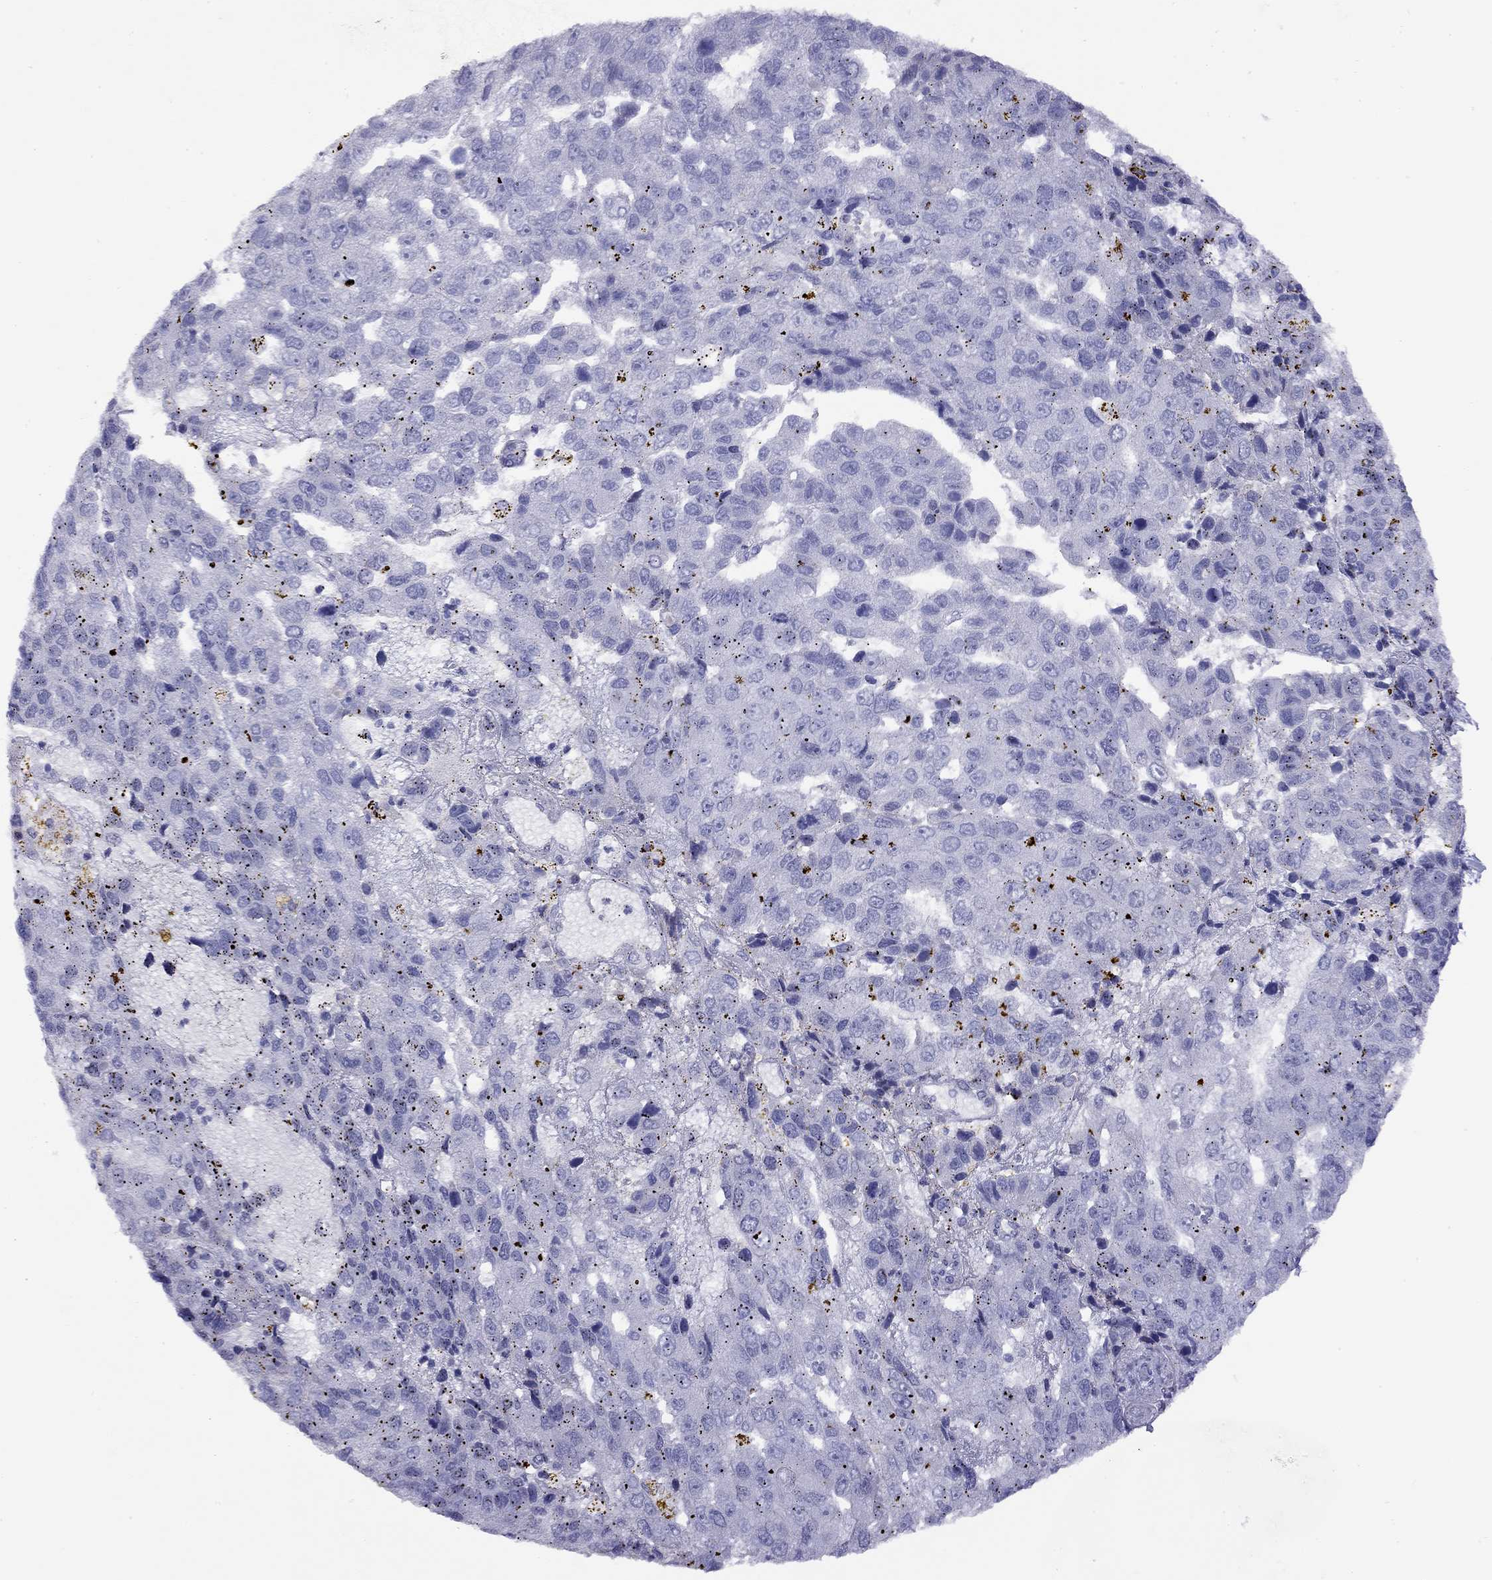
{"staining": {"intensity": "negative", "quantity": "none", "location": "none"}, "tissue": "pancreatic cancer", "cell_type": "Tumor cells", "image_type": "cancer", "snomed": [{"axis": "morphology", "description": "Adenocarcinoma, NOS"}, {"axis": "topography", "description": "Pancreas"}], "caption": "DAB (3,3'-diaminobenzidine) immunohistochemical staining of pancreatic cancer (adenocarcinoma) reveals no significant expression in tumor cells.", "gene": "CPNE4", "patient": {"sex": "female", "age": 61}}